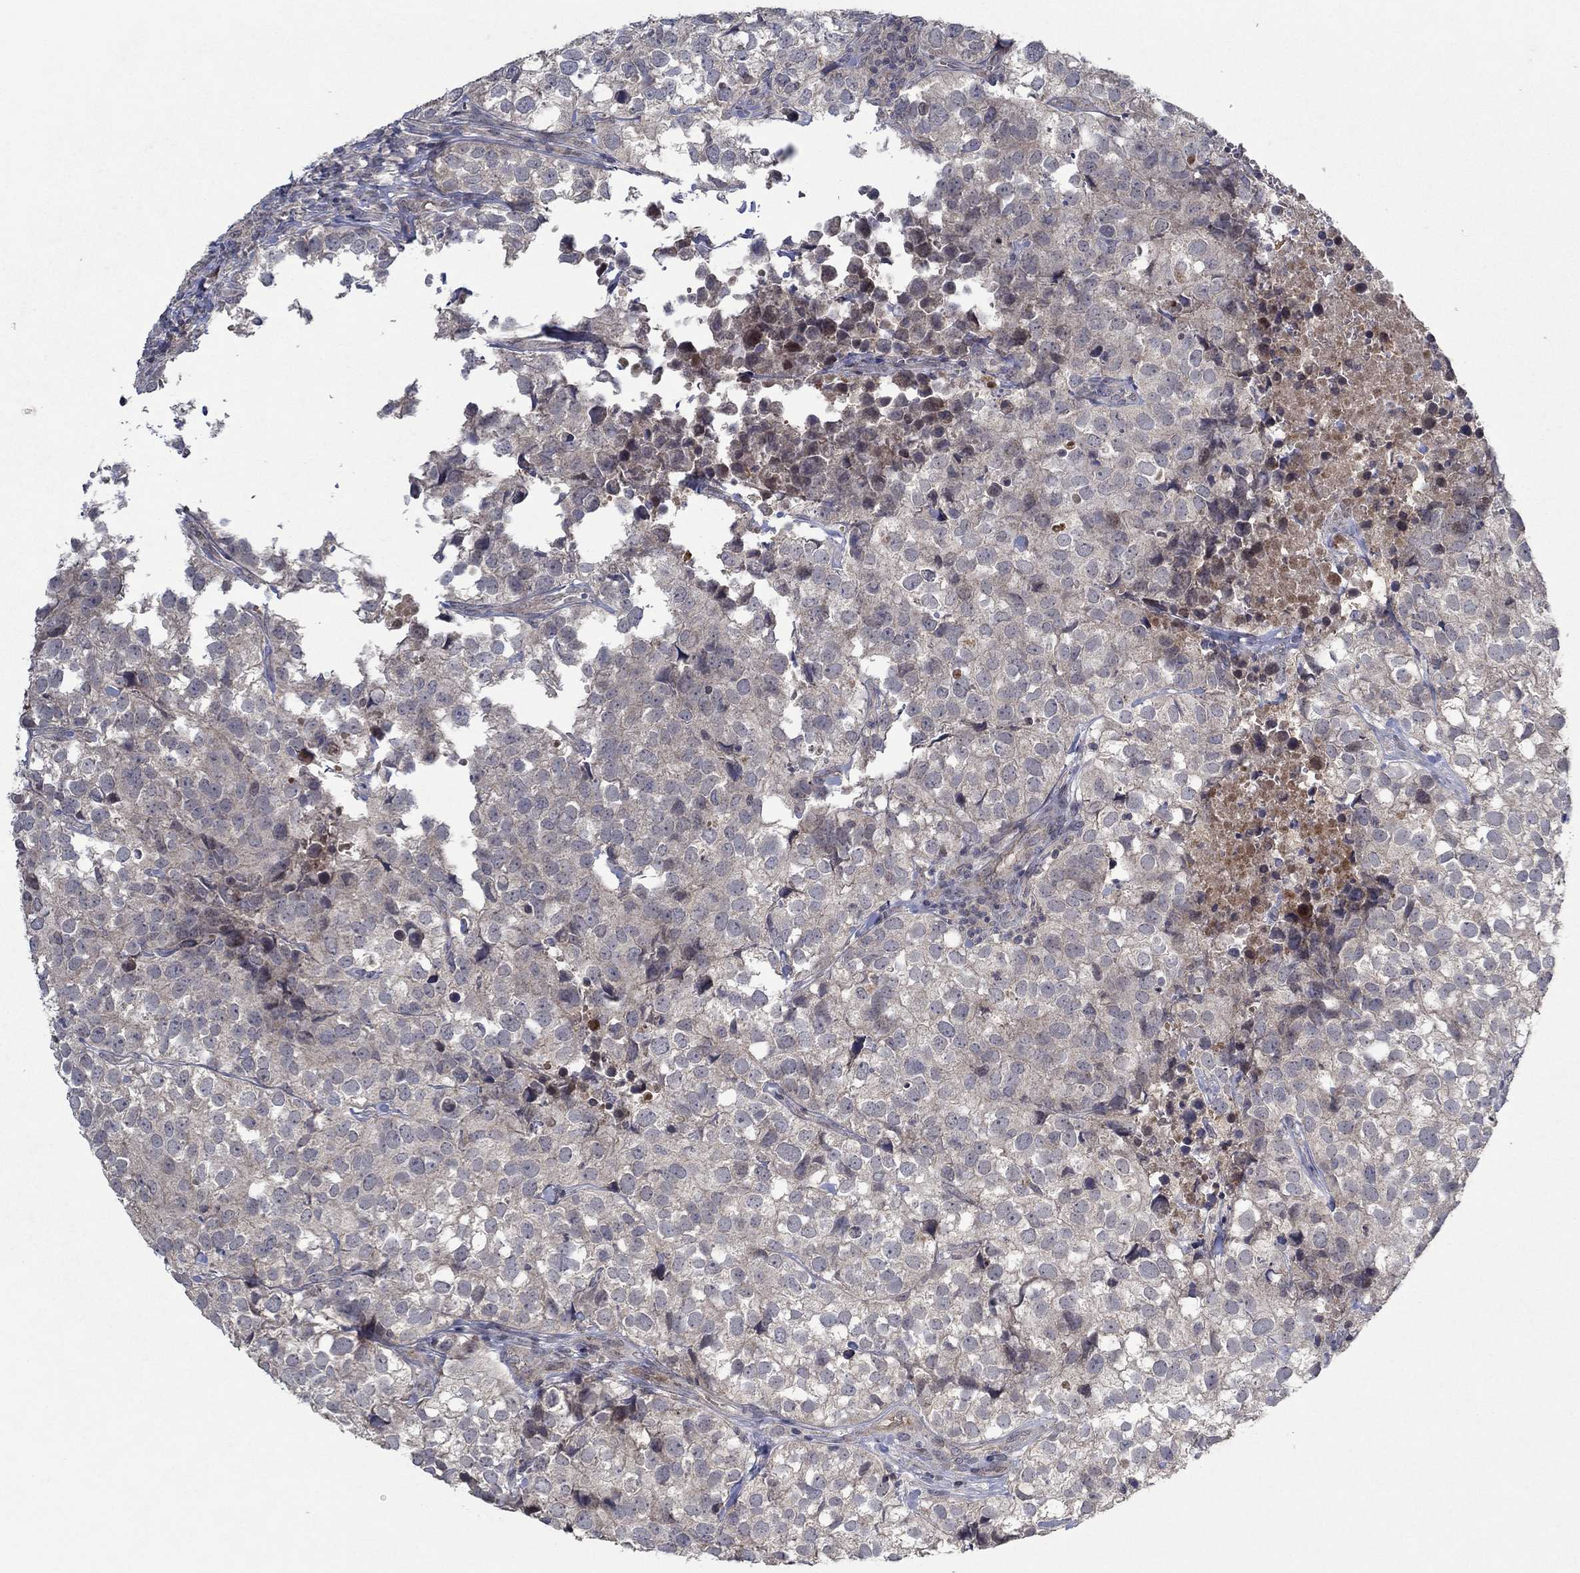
{"staining": {"intensity": "negative", "quantity": "none", "location": "none"}, "tissue": "breast cancer", "cell_type": "Tumor cells", "image_type": "cancer", "snomed": [{"axis": "morphology", "description": "Duct carcinoma"}, {"axis": "topography", "description": "Breast"}], "caption": "Breast intraductal carcinoma stained for a protein using IHC reveals no expression tumor cells.", "gene": "IL4", "patient": {"sex": "female", "age": 30}}